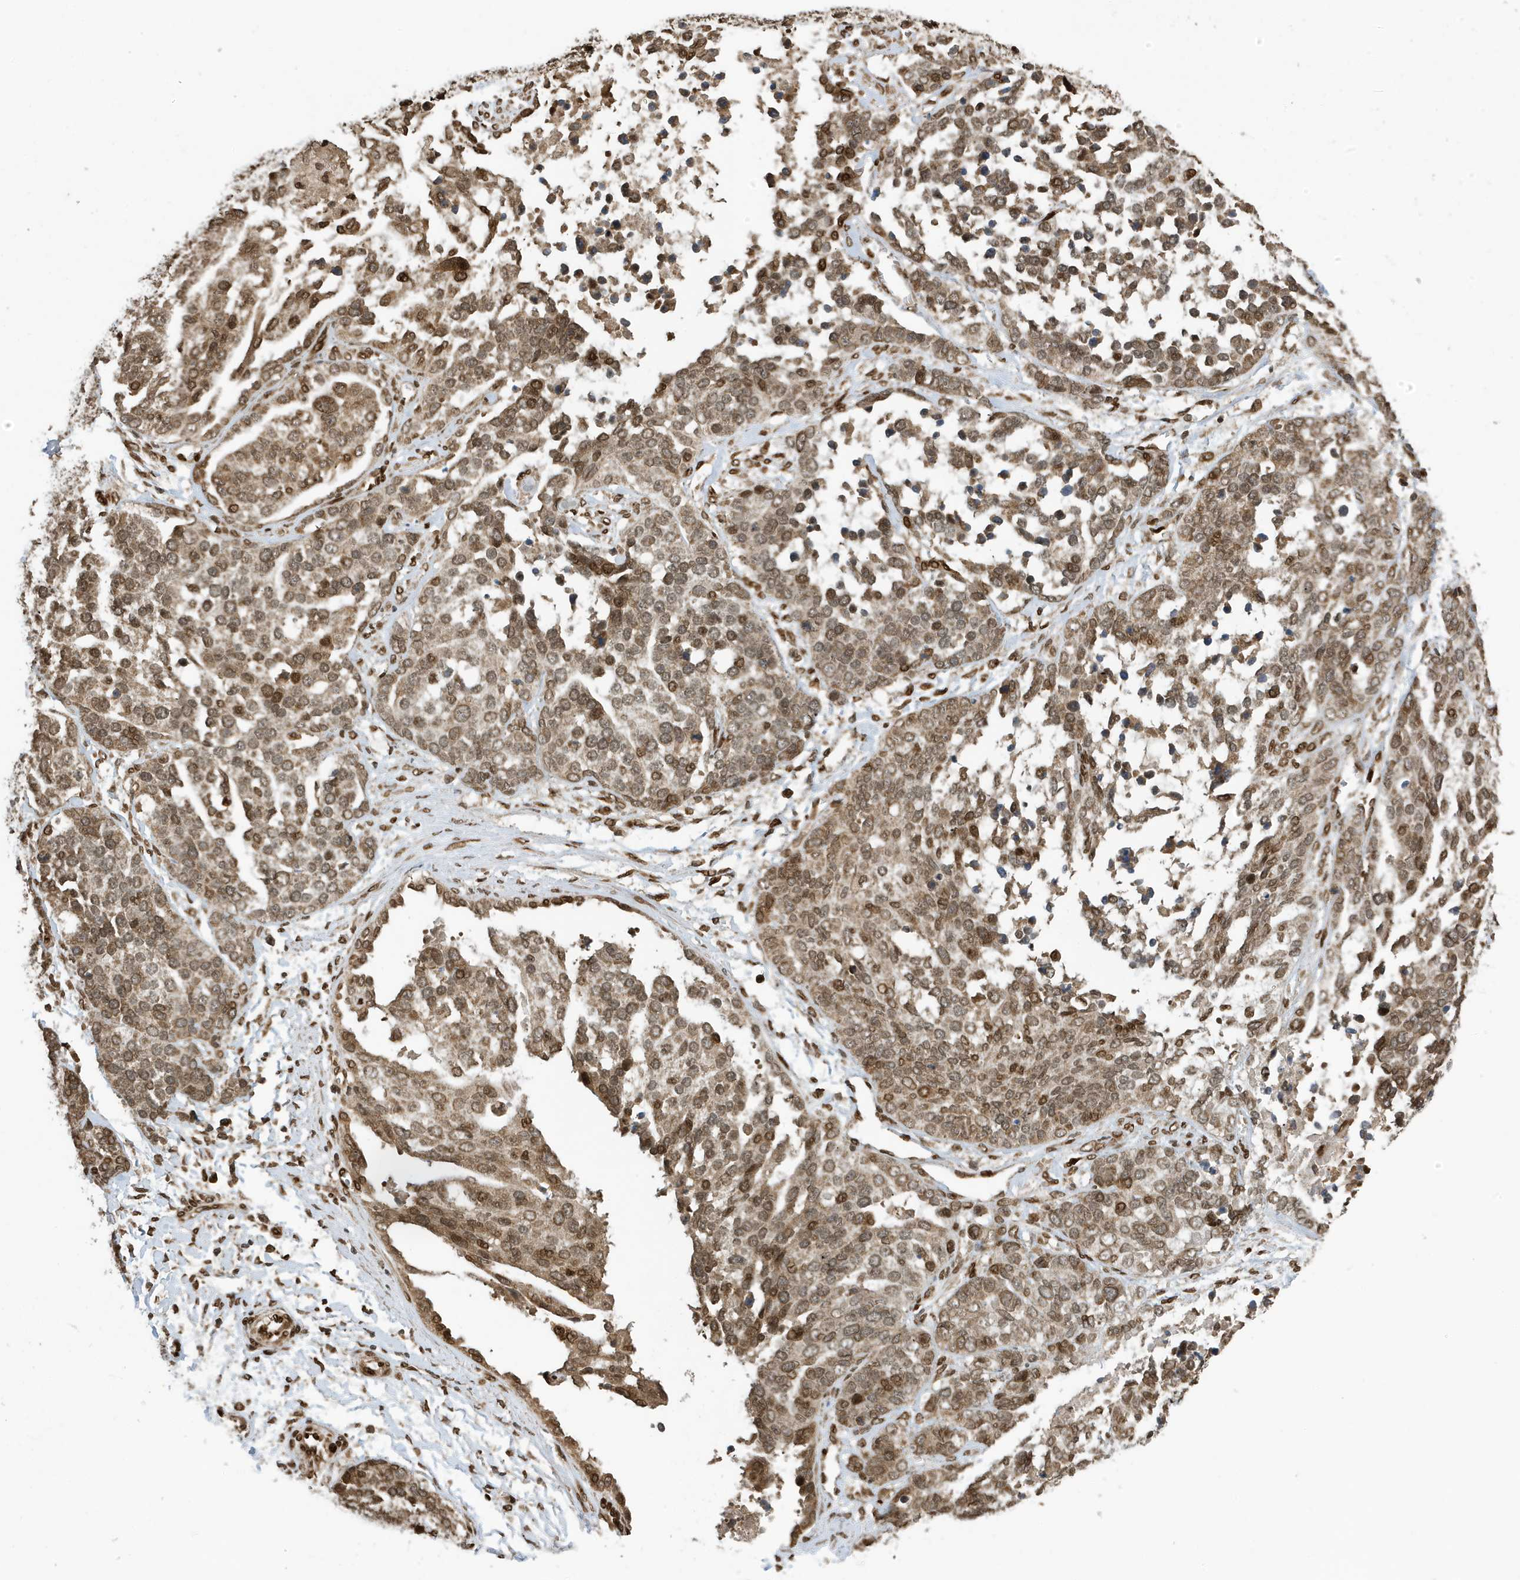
{"staining": {"intensity": "moderate", "quantity": ">75%", "location": "cytoplasmic/membranous,nuclear"}, "tissue": "ovarian cancer", "cell_type": "Tumor cells", "image_type": "cancer", "snomed": [{"axis": "morphology", "description": "Cystadenocarcinoma, serous, NOS"}, {"axis": "topography", "description": "Ovary"}], "caption": "Immunohistochemical staining of ovarian cancer (serous cystadenocarcinoma) exhibits medium levels of moderate cytoplasmic/membranous and nuclear positivity in about >75% of tumor cells.", "gene": "DUSP18", "patient": {"sex": "female", "age": 44}}